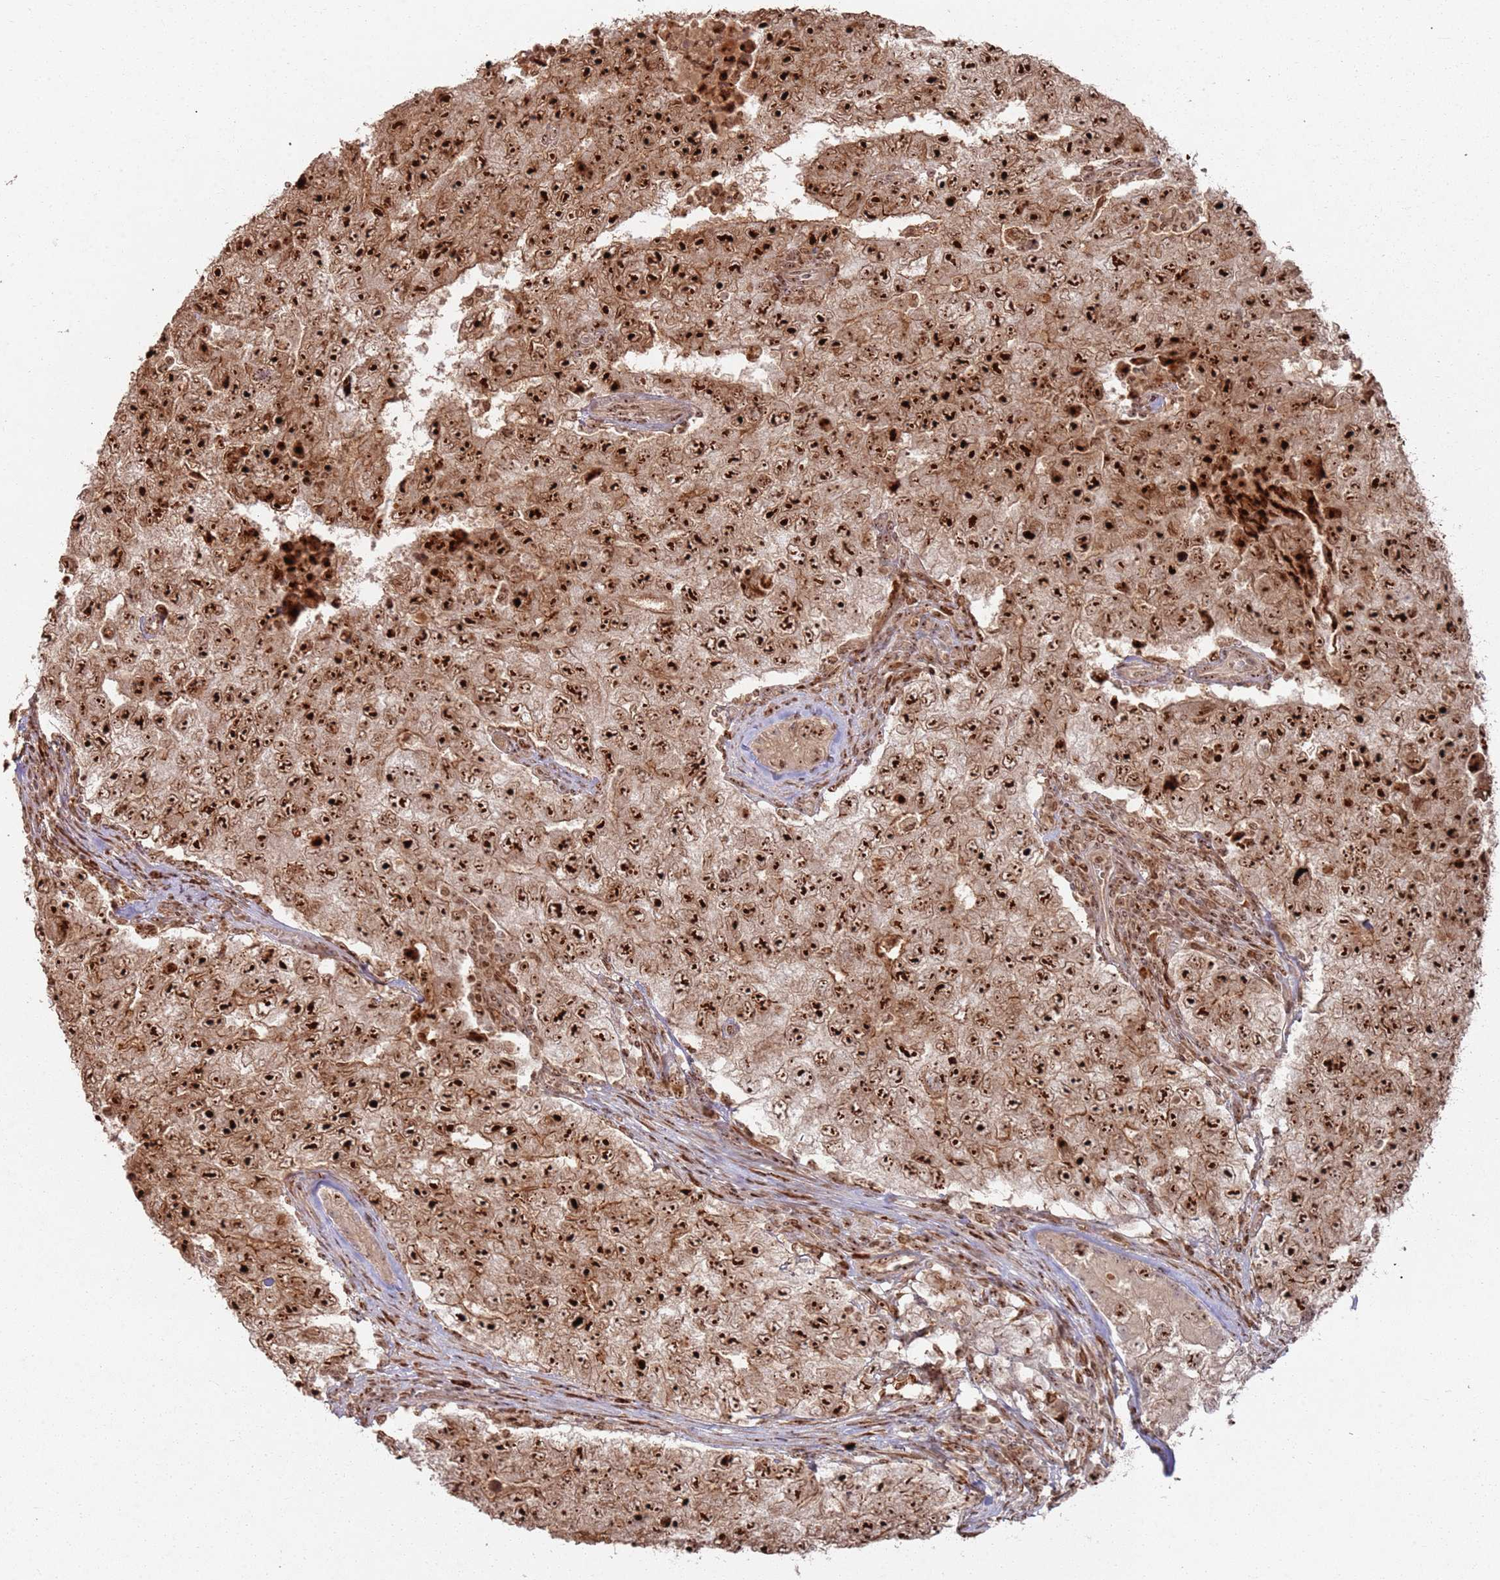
{"staining": {"intensity": "strong", "quantity": ">75%", "location": "nuclear"}, "tissue": "testis cancer", "cell_type": "Tumor cells", "image_type": "cancer", "snomed": [{"axis": "morphology", "description": "Carcinoma, Embryonal, NOS"}, {"axis": "topography", "description": "Testis"}], "caption": "Immunohistochemical staining of human embryonal carcinoma (testis) demonstrates high levels of strong nuclear protein expression in about >75% of tumor cells. (brown staining indicates protein expression, while blue staining denotes nuclei).", "gene": "UTP11", "patient": {"sex": "male", "age": 17}}